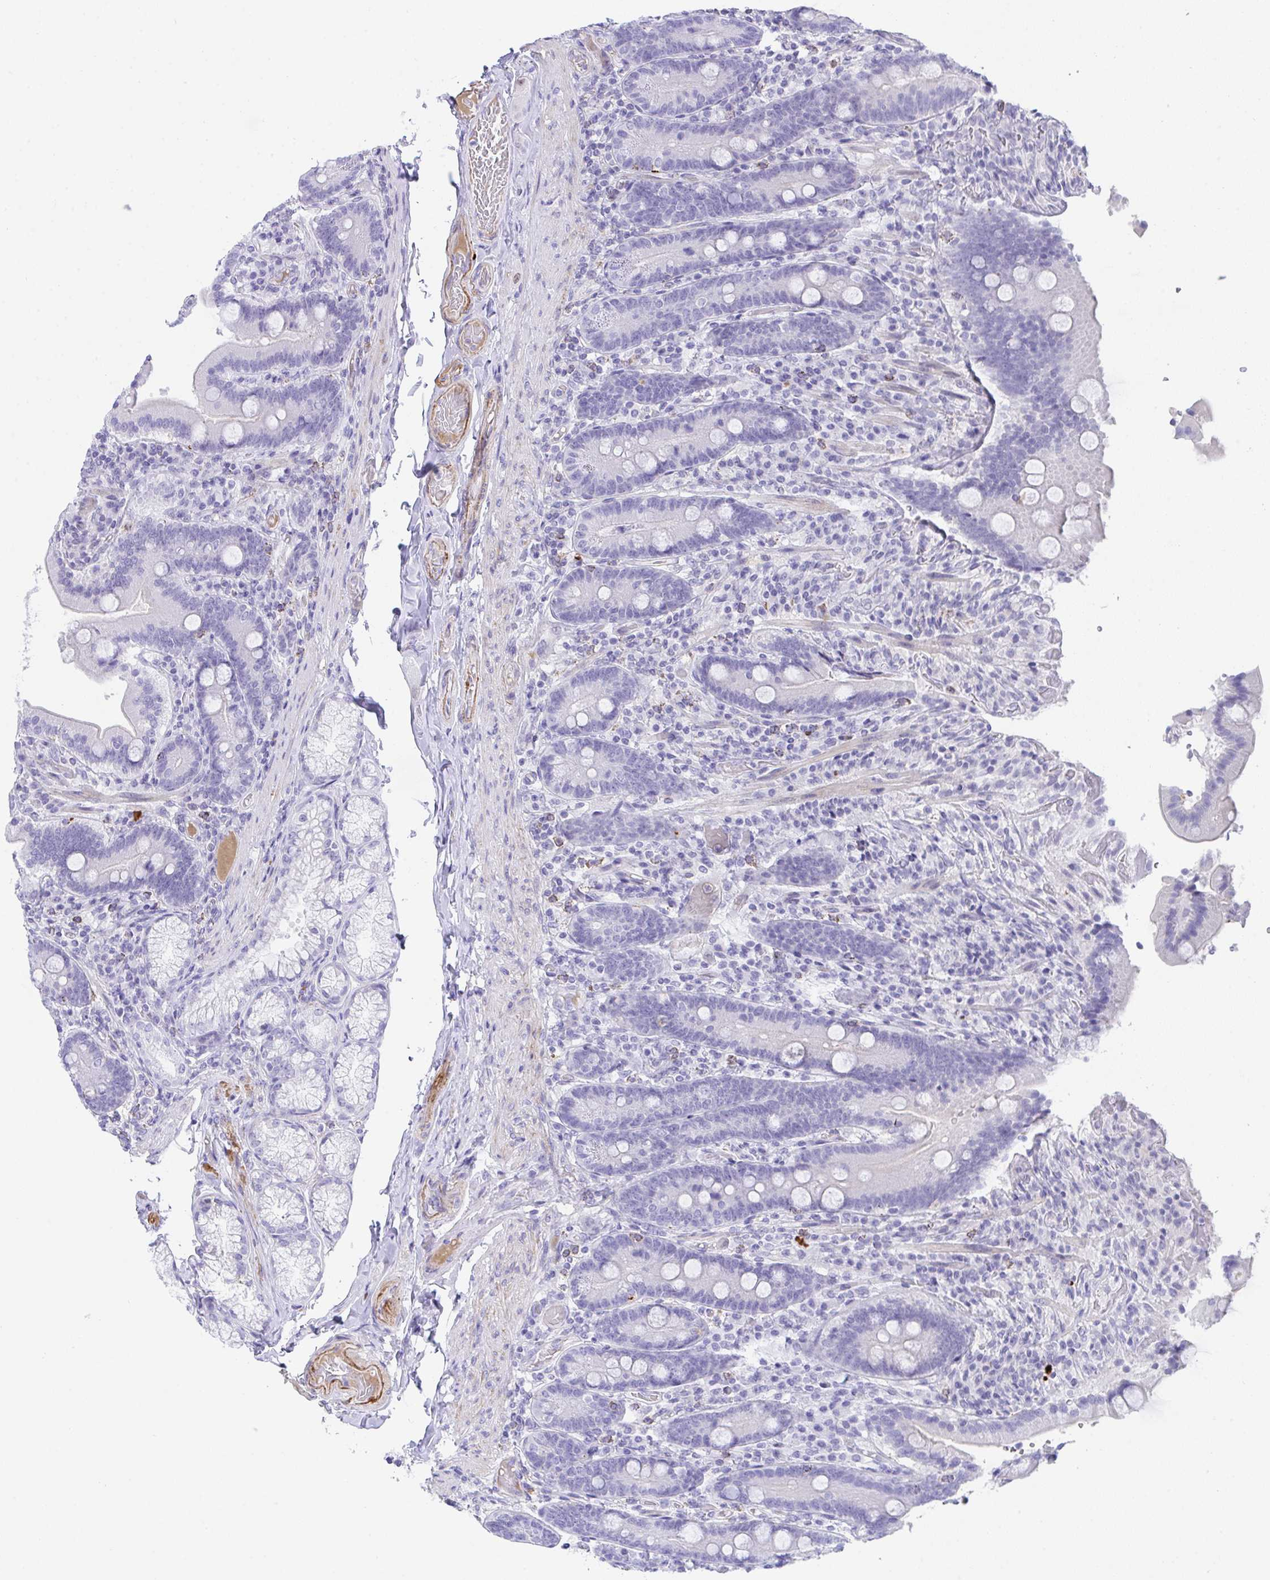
{"staining": {"intensity": "negative", "quantity": "none", "location": "none"}, "tissue": "duodenum", "cell_type": "Glandular cells", "image_type": "normal", "snomed": [{"axis": "morphology", "description": "Normal tissue, NOS"}, {"axis": "topography", "description": "Duodenum"}], "caption": "A high-resolution image shows IHC staining of unremarkable duodenum, which exhibits no significant expression in glandular cells.", "gene": "KMT2E", "patient": {"sex": "female", "age": 62}}